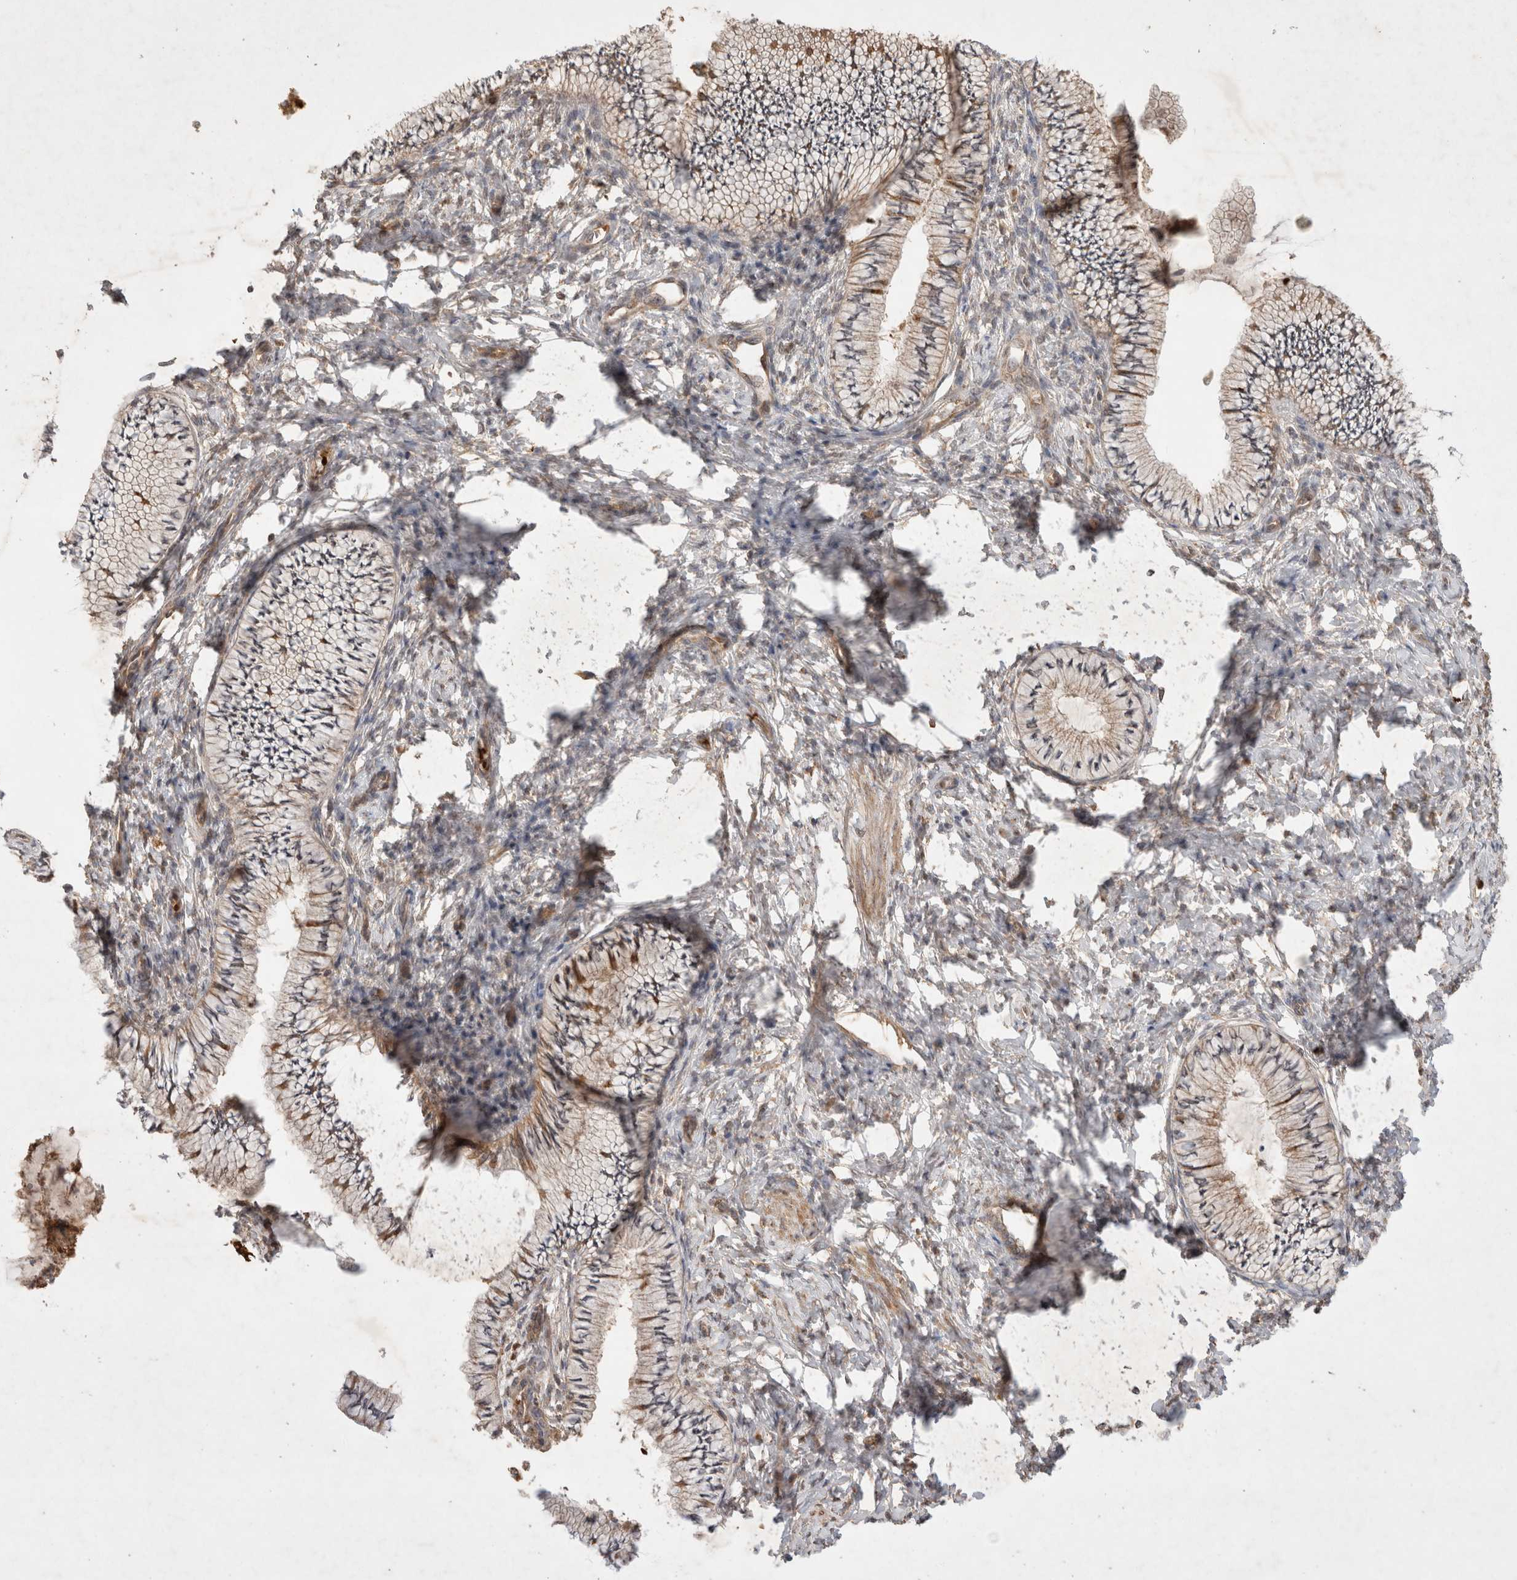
{"staining": {"intensity": "moderate", "quantity": "25%-75%", "location": "cytoplasmic/membranous"}, "tissue": "cervix", "cell_type": "Glandular cells", "image_type": "normal", "snomed": [{"axis": "morphology", "description": "Normal tissue, NOS"}, {"axis": "topography", "description": "Cervix"}], "caption": "This photomicrograph reveals IHC staining of normal cervix, with medium moderate cytoplasmic/membranous positivity in about 25%-75% of glandular cells.", "gene": "FAM221A", "patient": {"sex": "female", "age": 36}}